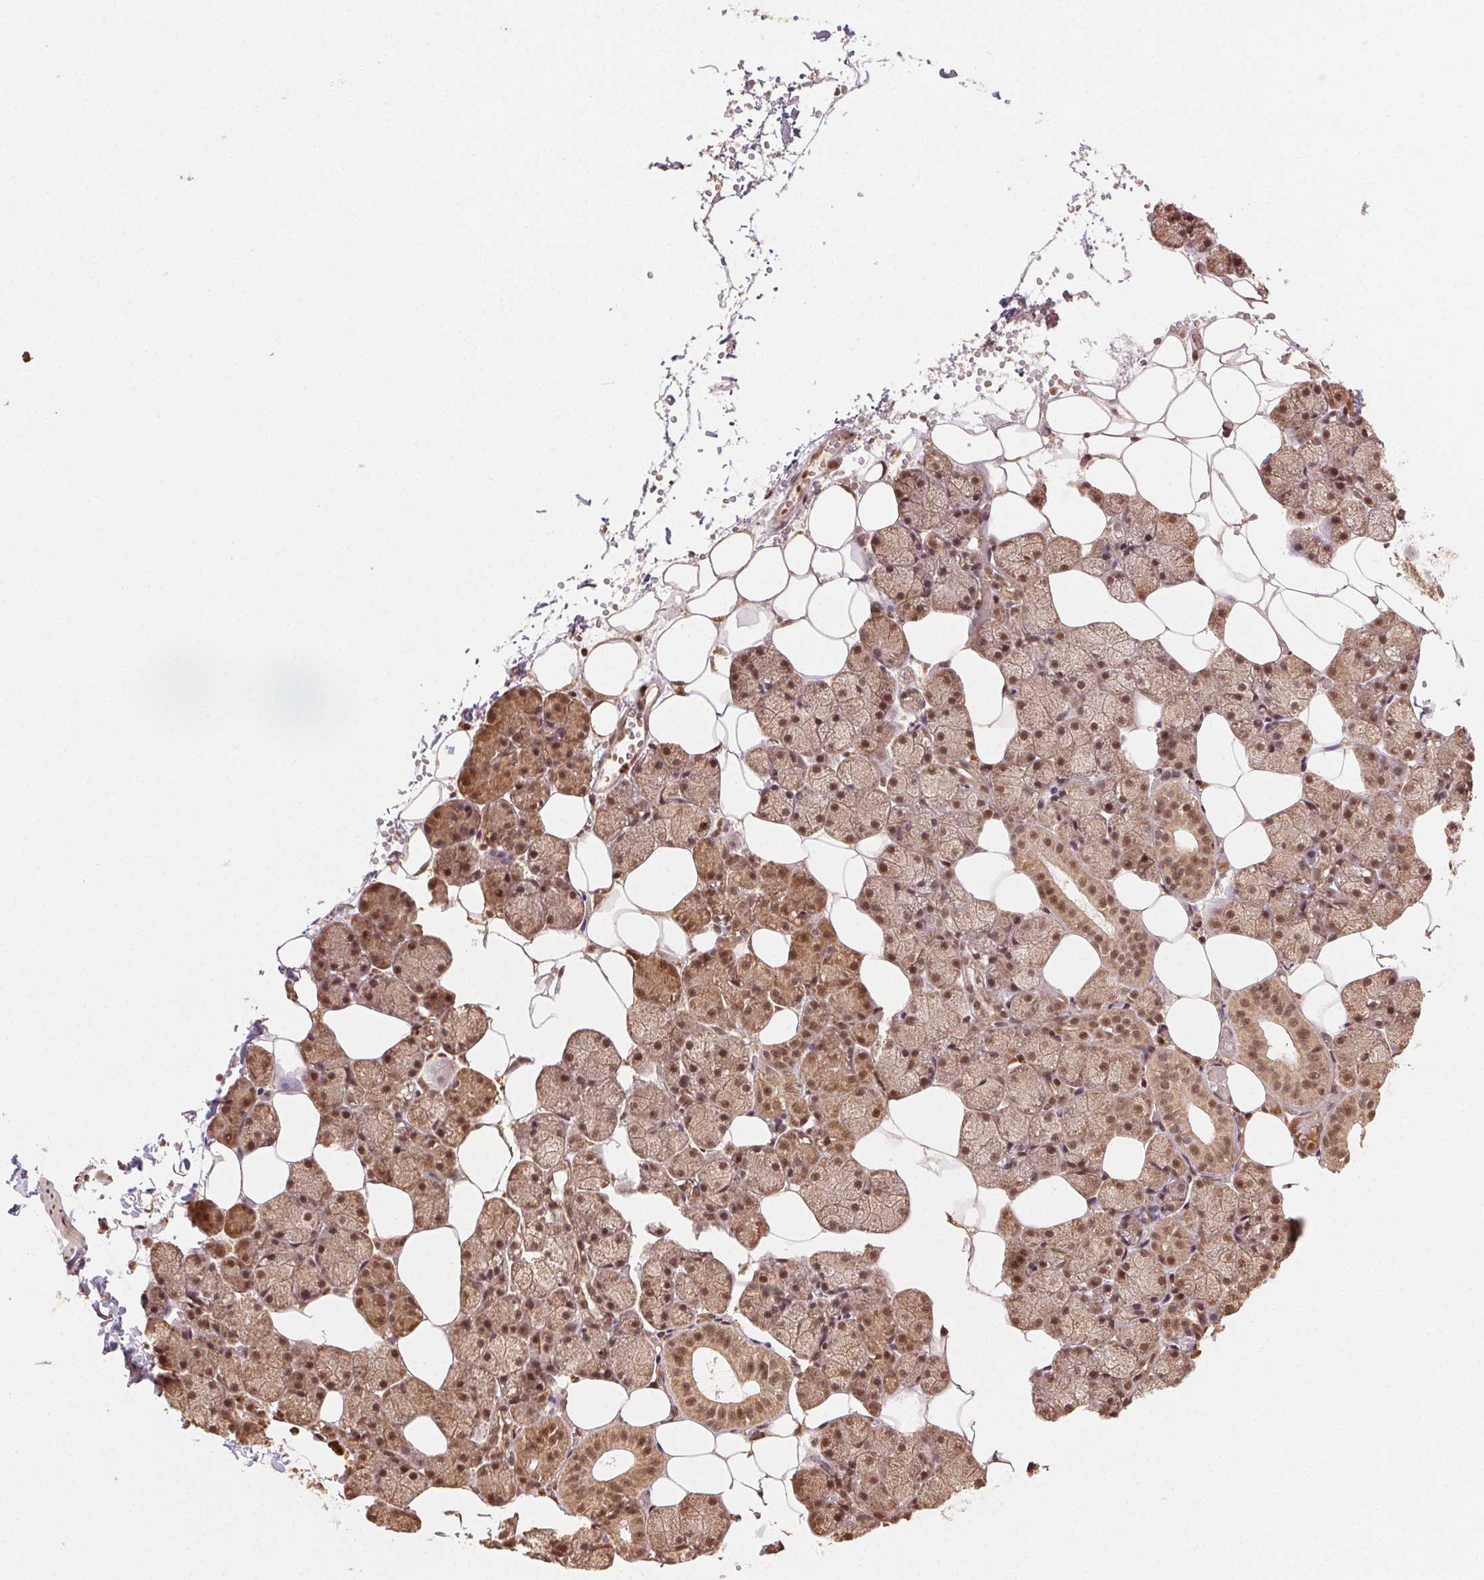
{"staining": {"intensity": "moderate", "quantity": ">75%", "location": "cytoplasmic/membranous,nuclear"}, "tissue": "salivary gland", "cell_type": "Glandular cells", "image_type": "normal", "snomed": [{"axis": "morphology", "description": "Normal tissue, NOS"}, {"axis": "topography", "description": "Salivary gland"}], "caption": "A brown stain shows moderate cytoplasmic/membranous,nuclear staining of a protein in glandular cells of benign human salivary gland.", "gene": "TREML4", "patient": {"sex": "male", "age": 38}}